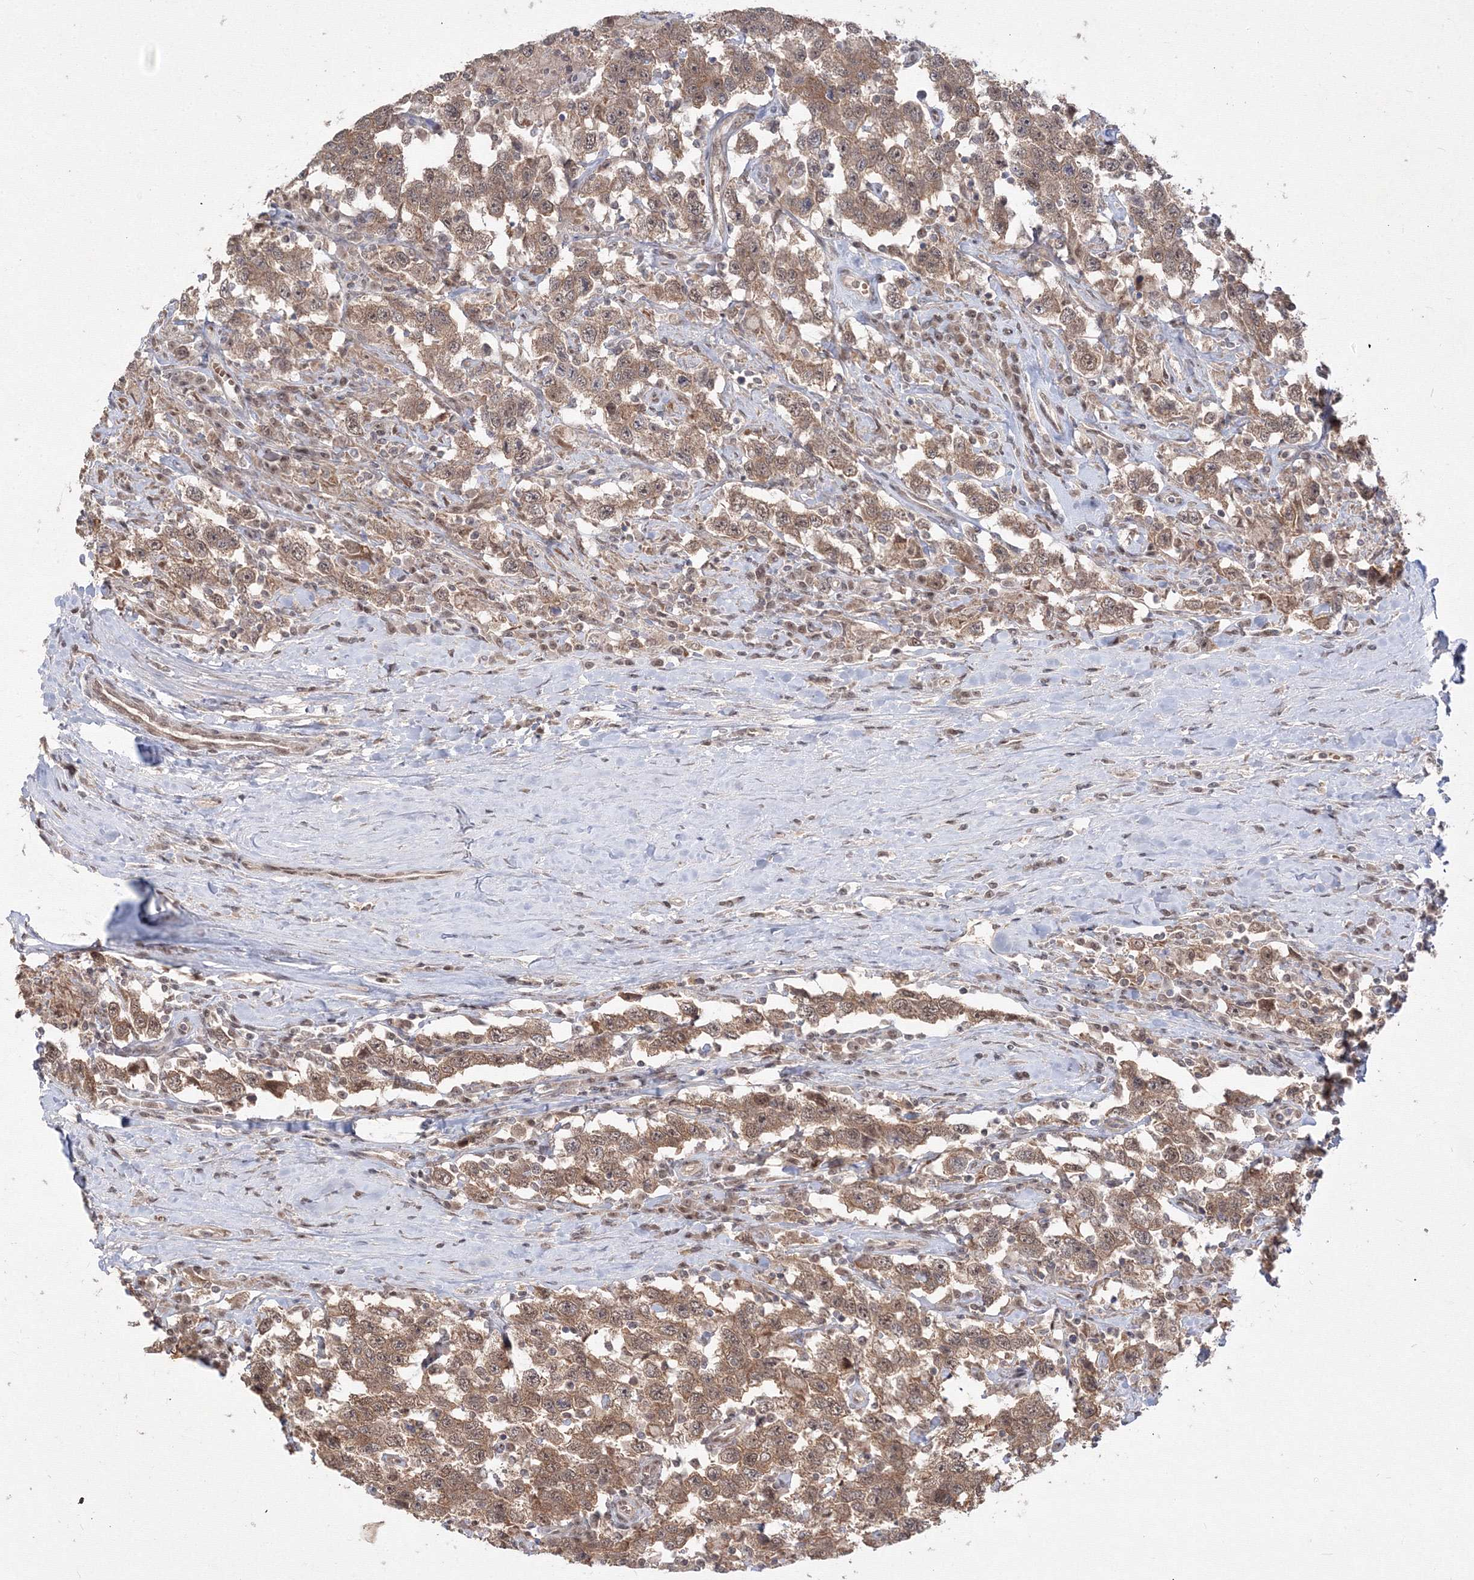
{"staining": {"intensity": "moderate", "quantity": ">75%", "location": "cytoplasmic/membranous,nuclear"}, "tissue": "testis cancer", "cell_type": "Tumor cells", "image_type": "cancer", "snomed": [{"axis": "morphology", "description": "Seminoma, NOS"}, {"axis": "topography", "description": "Testis"}], "caption": "Protein staining demonstrates moderate cytoplasmic/membranous and nuclear positivity in approximately >75% of tumor cells in seminoma (testis).", "gene": "COPS4", "patient": {"sex": "male", "age": 41}}